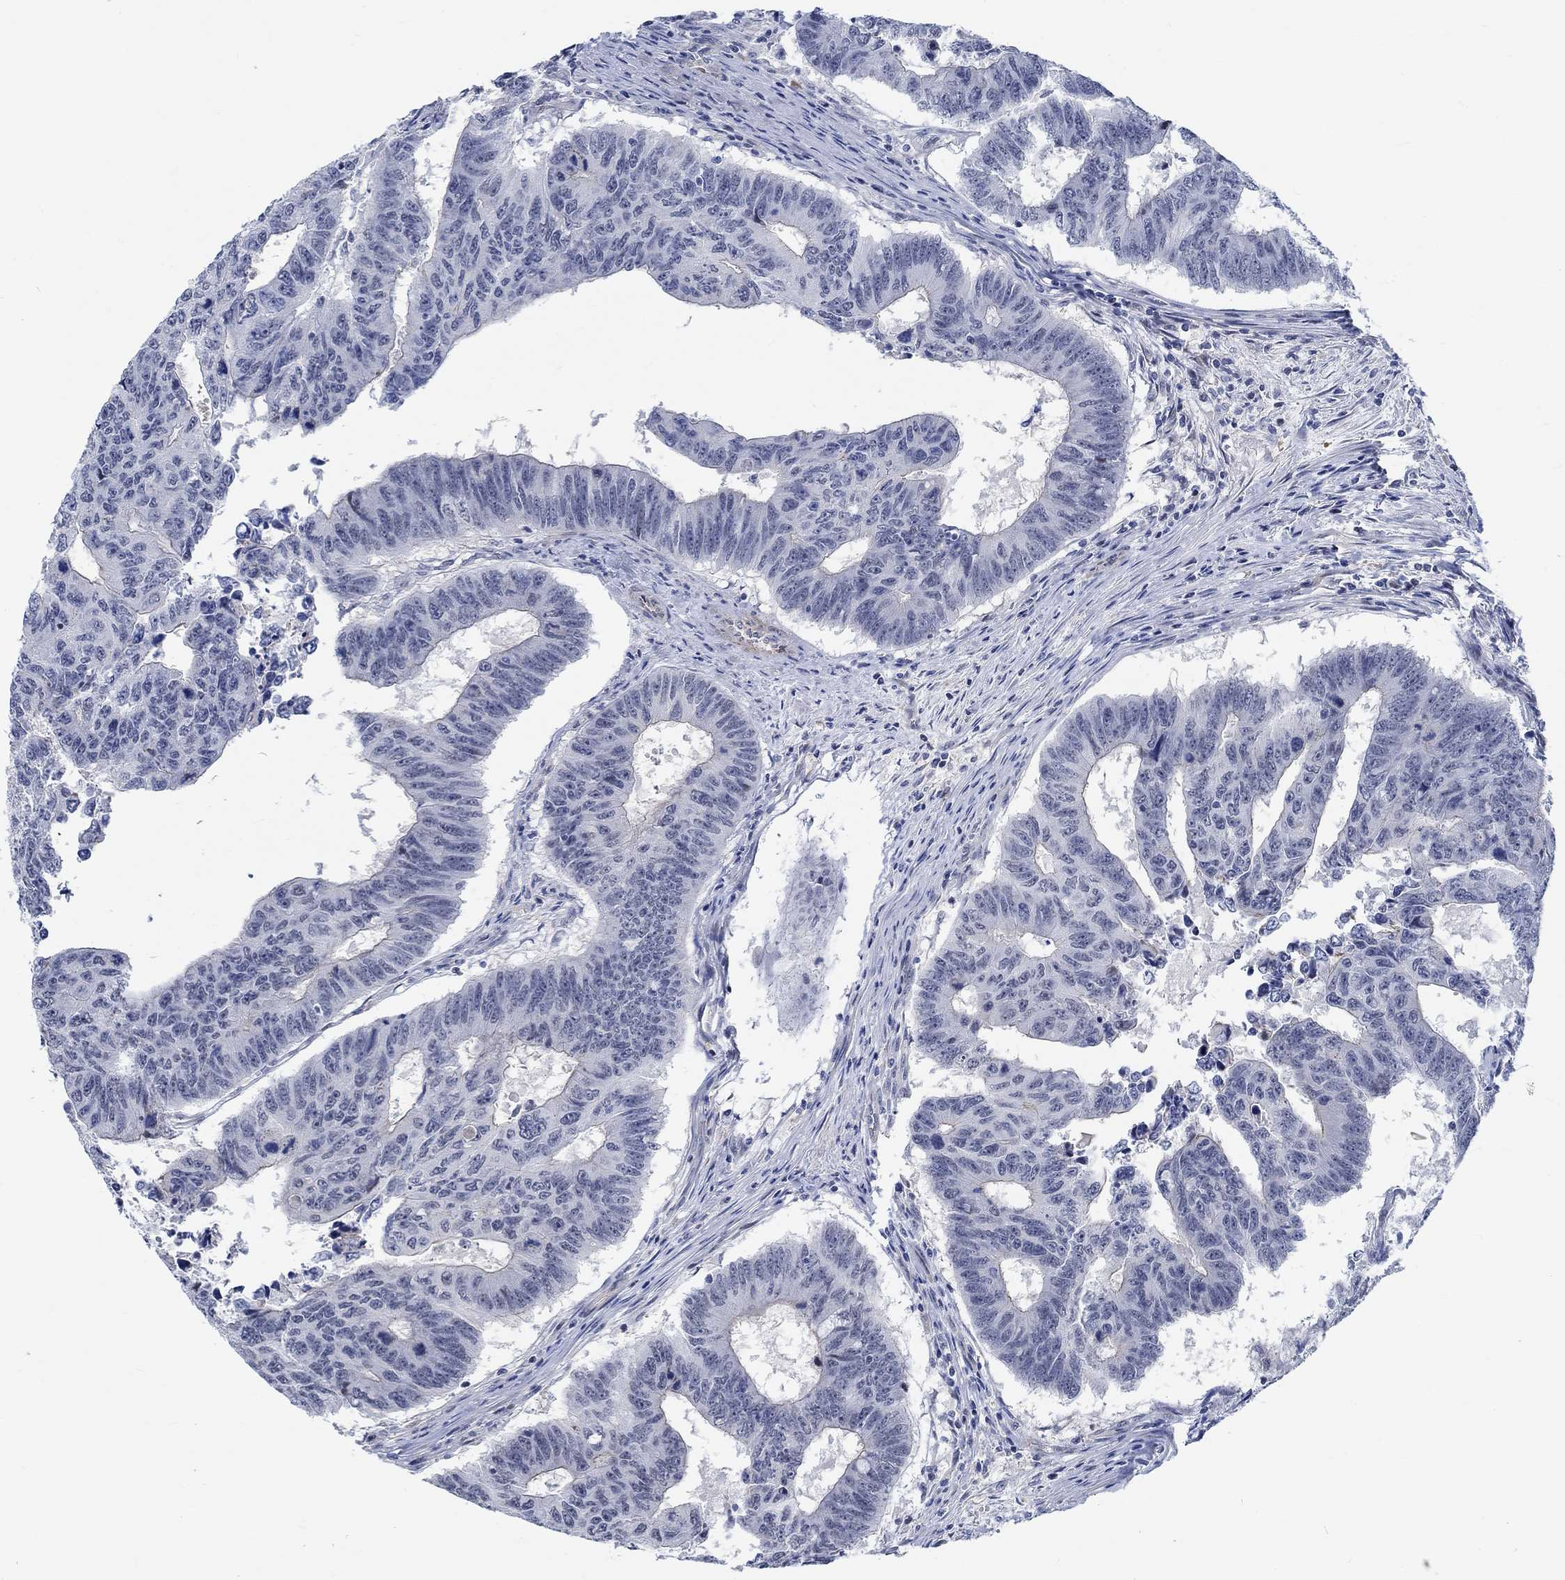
{"staining": {"intensity": "negative", "quantity": "none", "location": "none"}, "tissue": "colorectal cancer", "cell_type": "Tumor cells", "image_type": "cancer", "snomed": [{"axis": "morphology", "description": "Adenocarcinoma, NOS"}, {"axis": "topography", "description": "Appendix"}, {"axis": "topography", "description": "Colon"}, {"axis": "topography", "description": "Cecum"}, {"axis": "topography", "description": "Colon asc"}], "caption": "Colorectal cancer (adenocarcinoma) was stained to show a protein in brown. There is no significant staining in tumor cells.", "gene": "KCNH8", "patient": {"sex": "female", "age": 85}}